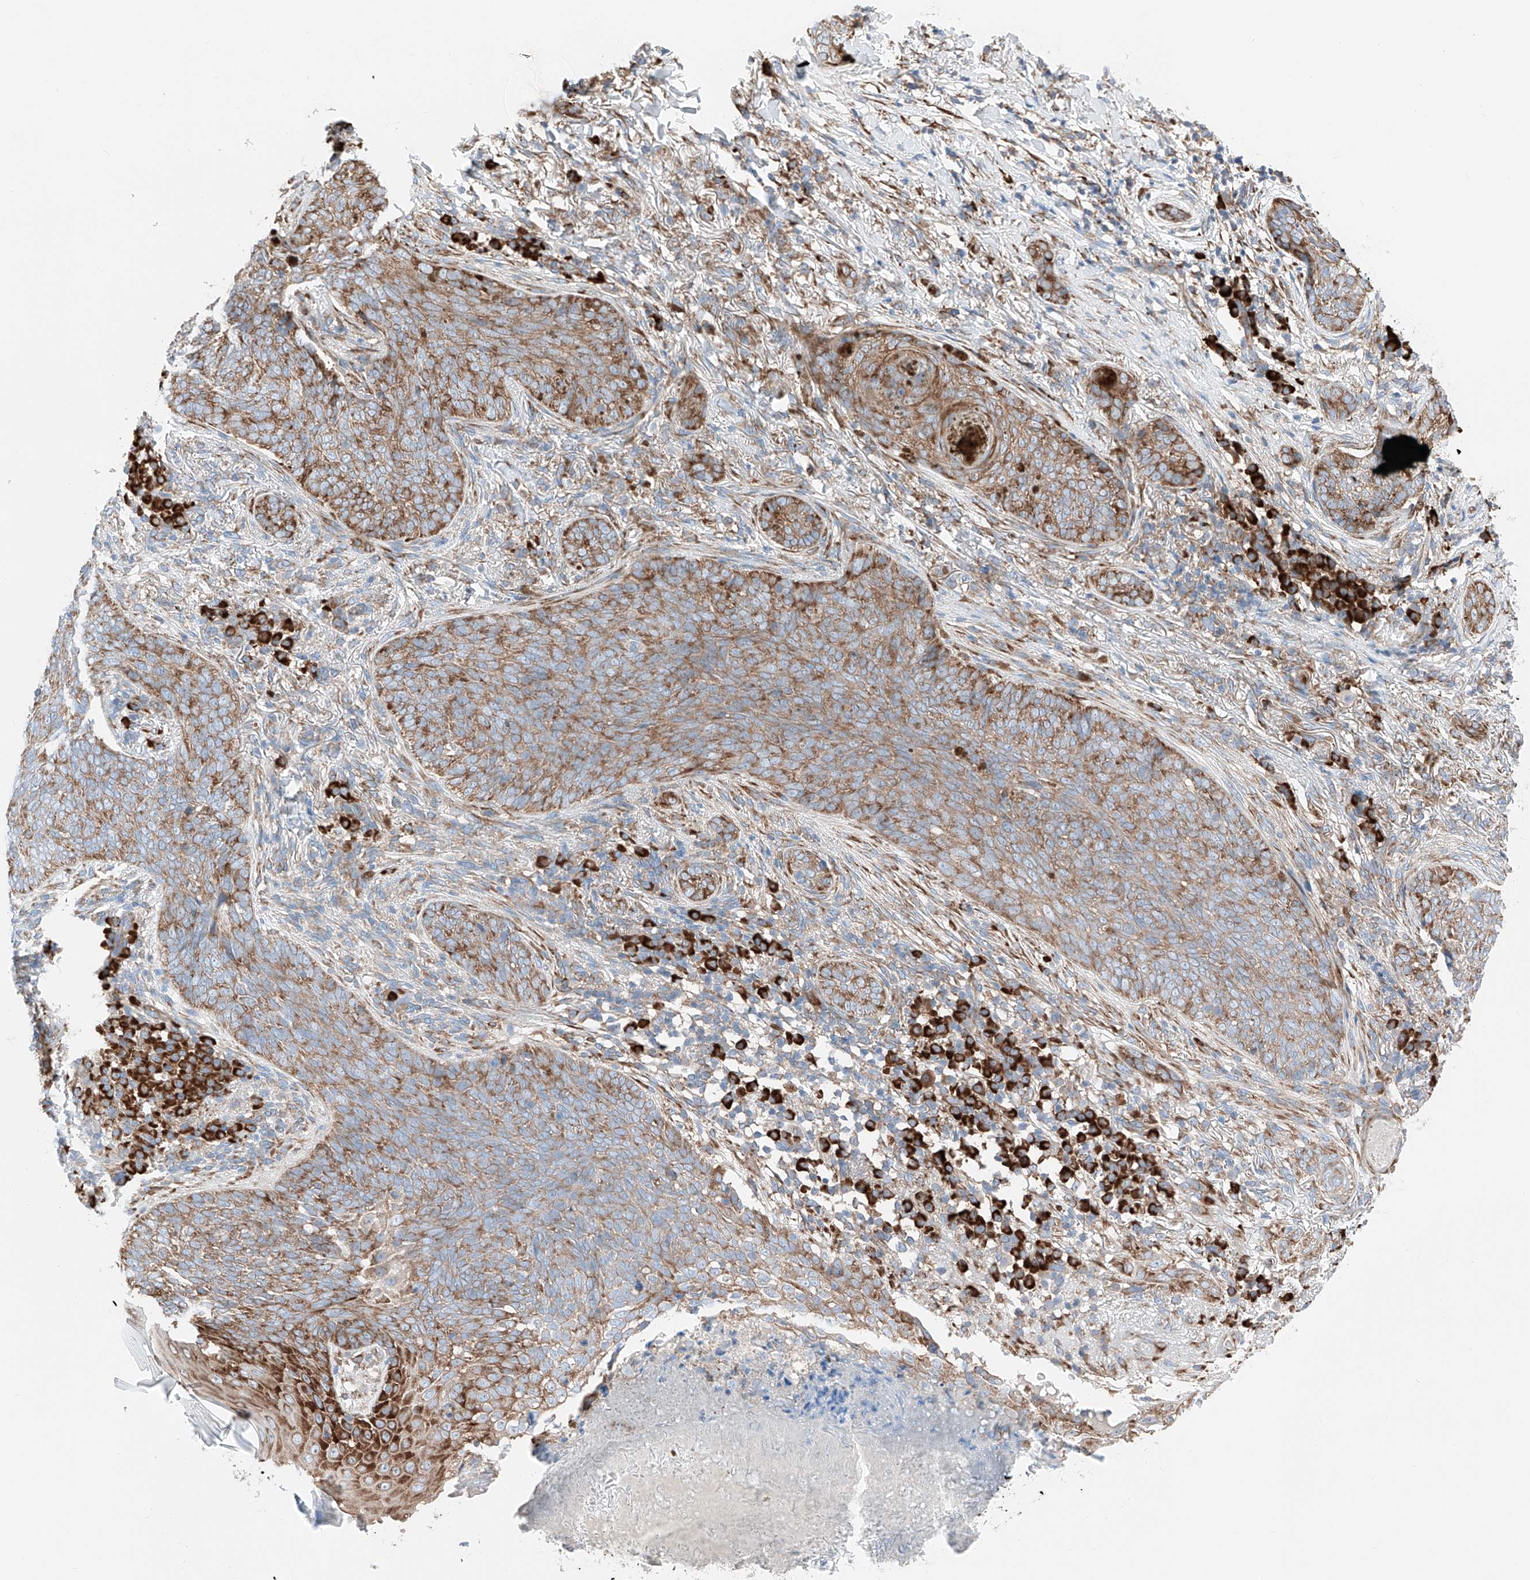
{"staining": {"intensity": "moderate", "quantity": ">75%", "location": "cytoplasmic/membranous"}, "tissue": "skin cancer", "cell_type": "Tumor cells", "image_type": "cancer", "snomed": [{"axis": "morphology", "description": "Basal cell carcinoma"}, {"axis": "topography", "description": "Skin"}], "caption": "Skin cancer (basal cell carcinoma) stained with IHC displays moderate cytoplasmic/membranous expression in approximately >75% of tumor cells. The protein of interest is stained brown, and the nuclei are stained in blue (DAB IHC with brightfield microscopy, high magnification).", "gene": "CRELD1", "patient": {"sex": "male", "age": 85}}